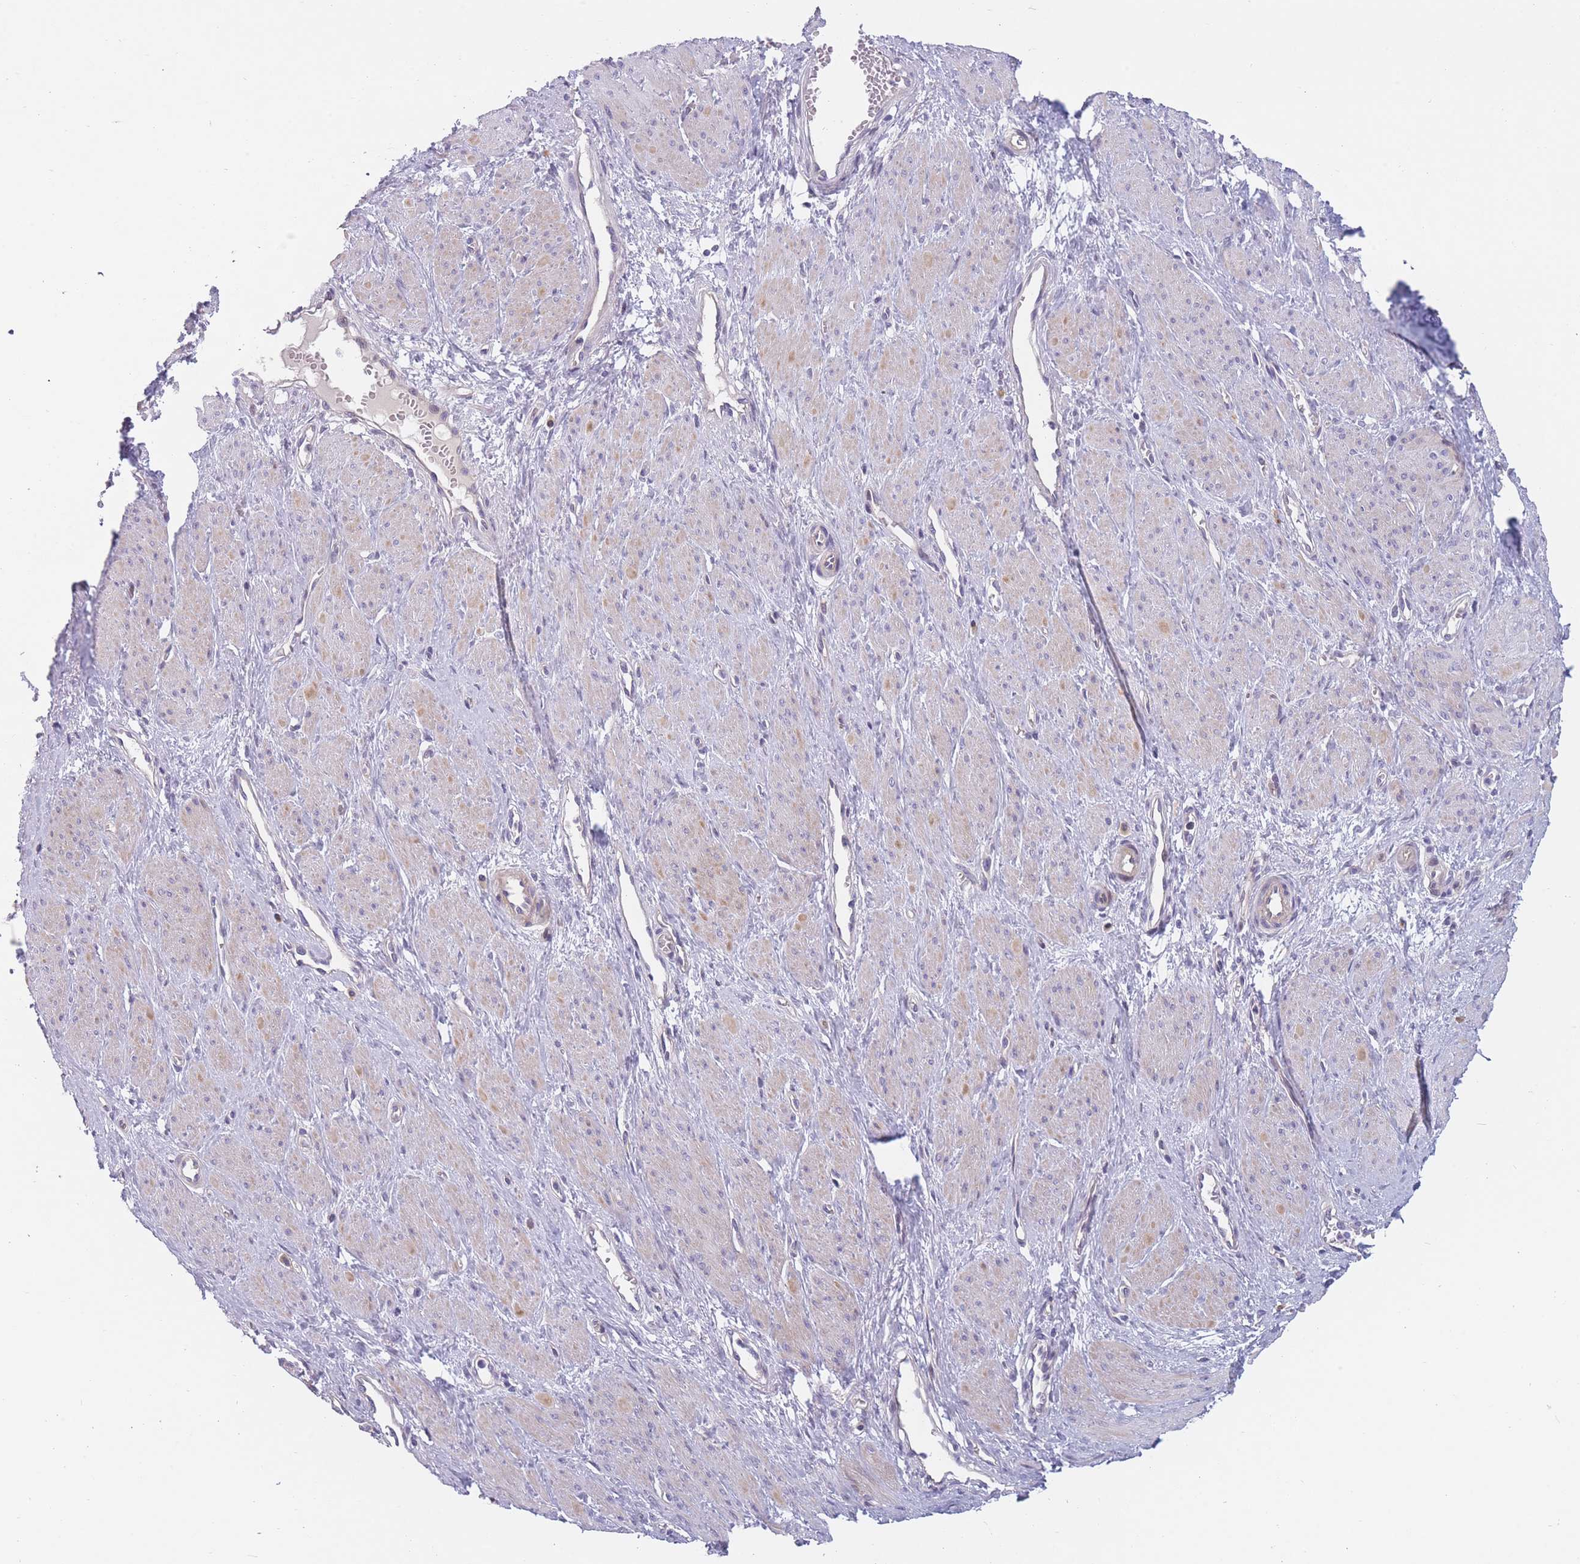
{"staining": {"intensity": "weak", "quantity": "<25%", "location": "cytoplasmic/membranous"}, "tissue": "smooth muscle", "cell_type": "Smooth muscle cells", "image_type": "normal", "snomed": [{"axis": "morphology", "description": "Normal tissue, NOS"}, {"axis": "topography", "description": "Smooth muscle"}, {"axis": "topography", "description": "Uterus"}], "caption": "The photomicrograph displays no significant staining in smooth muscle cells of smooth muscle.", "gene": "FAM83F", "patient": {"sex": "female", "age": 39}}